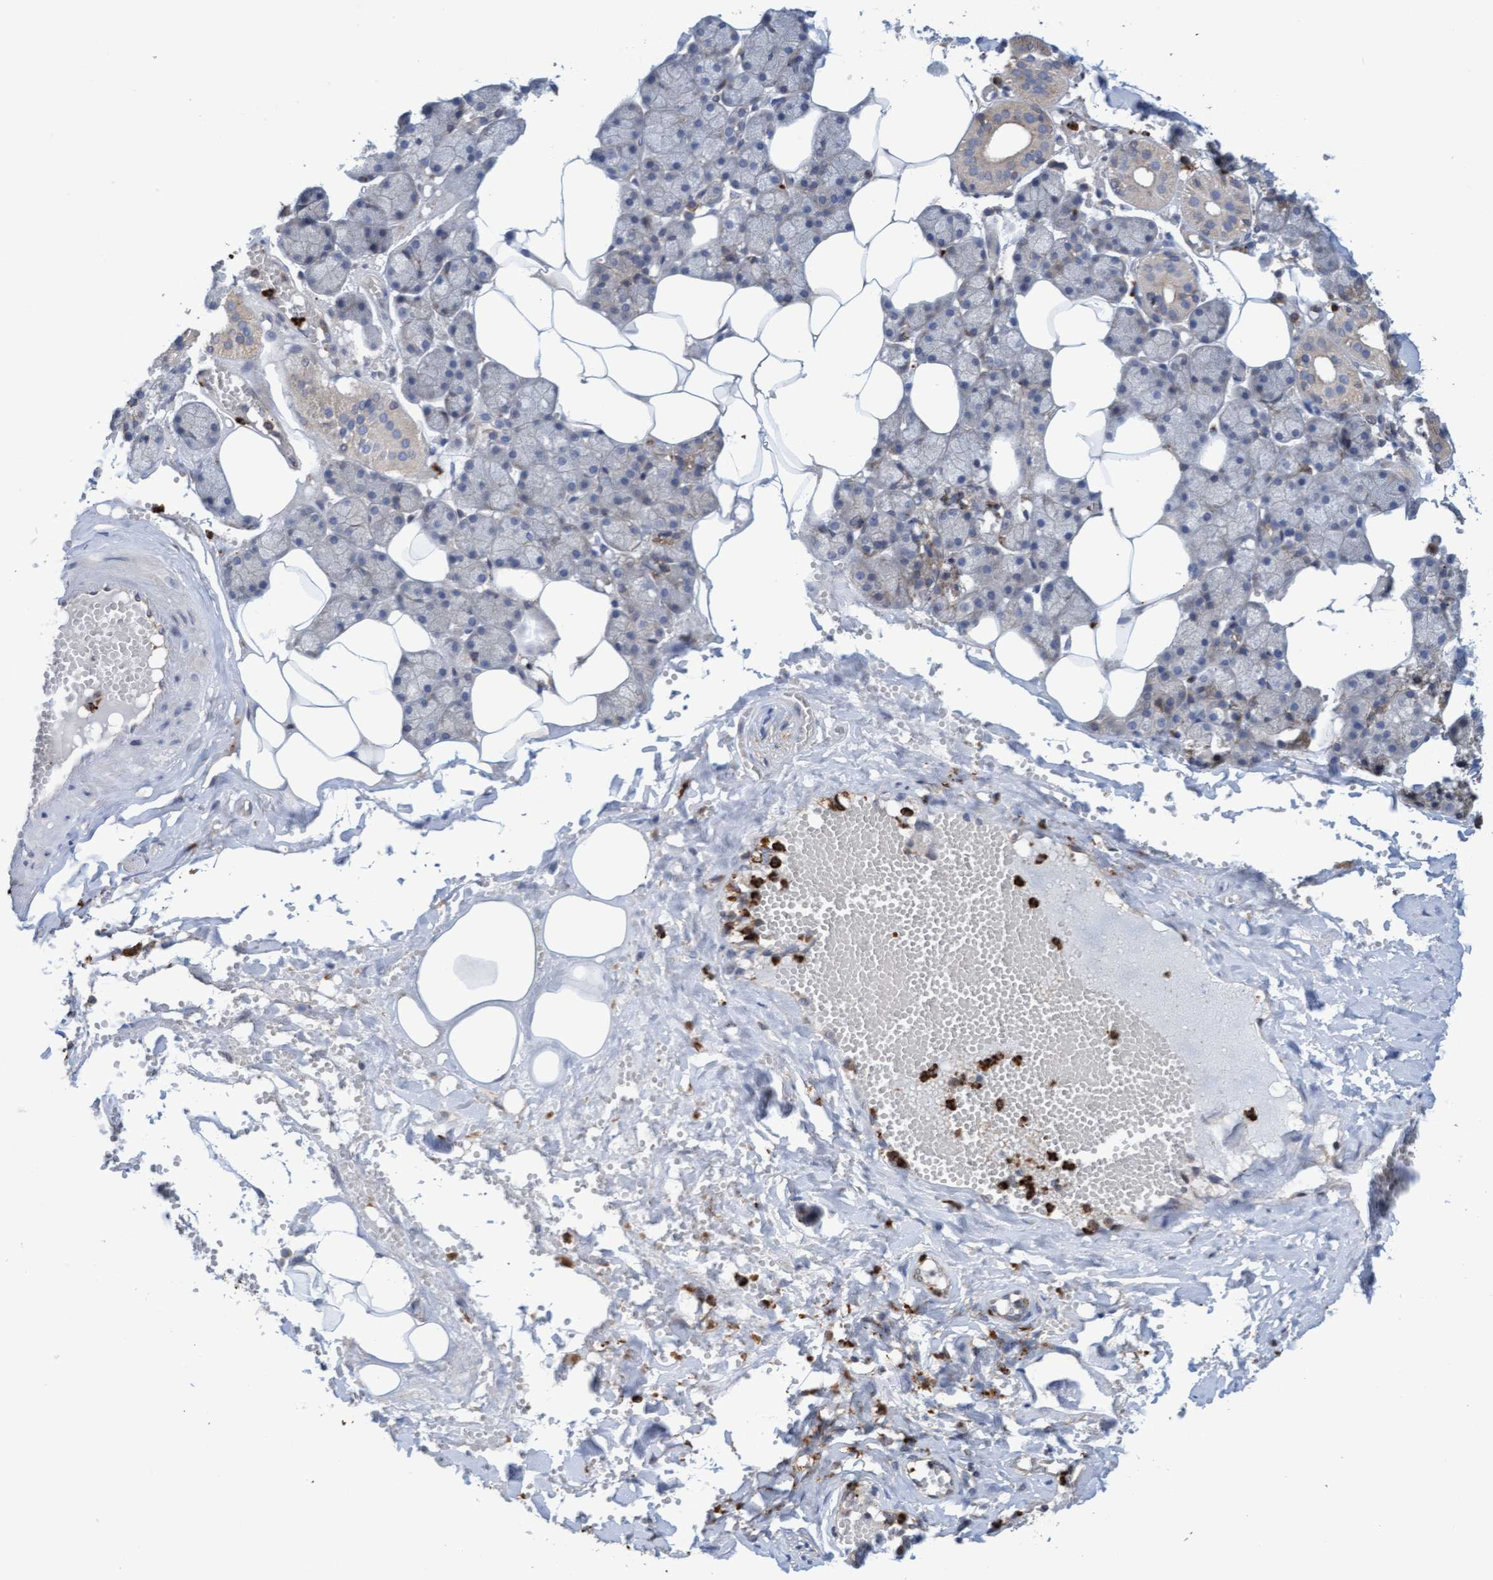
{"staining": {"intensity": "weak", "quantity": "<25%", "location": "cytoplasmic/membranous"}, "tissue": "salivary gland", "cell_type": "Glandular cells", "image_type": "normal", "snomed": [{"axis": "morphology", "description": "Normal tissue, NOS"}, {"axis": "topography", "description": "Salivary gland"}], "caption": "This micrograph is of unremarkable salivary gland stained with immunohistochemistry (IHC) to label a protein in brown with the nuclei are counter-stained blue. There is no expression in glandular cells.", "gene": "MMP8", "patient": {"sex": "male", "age": 62}}